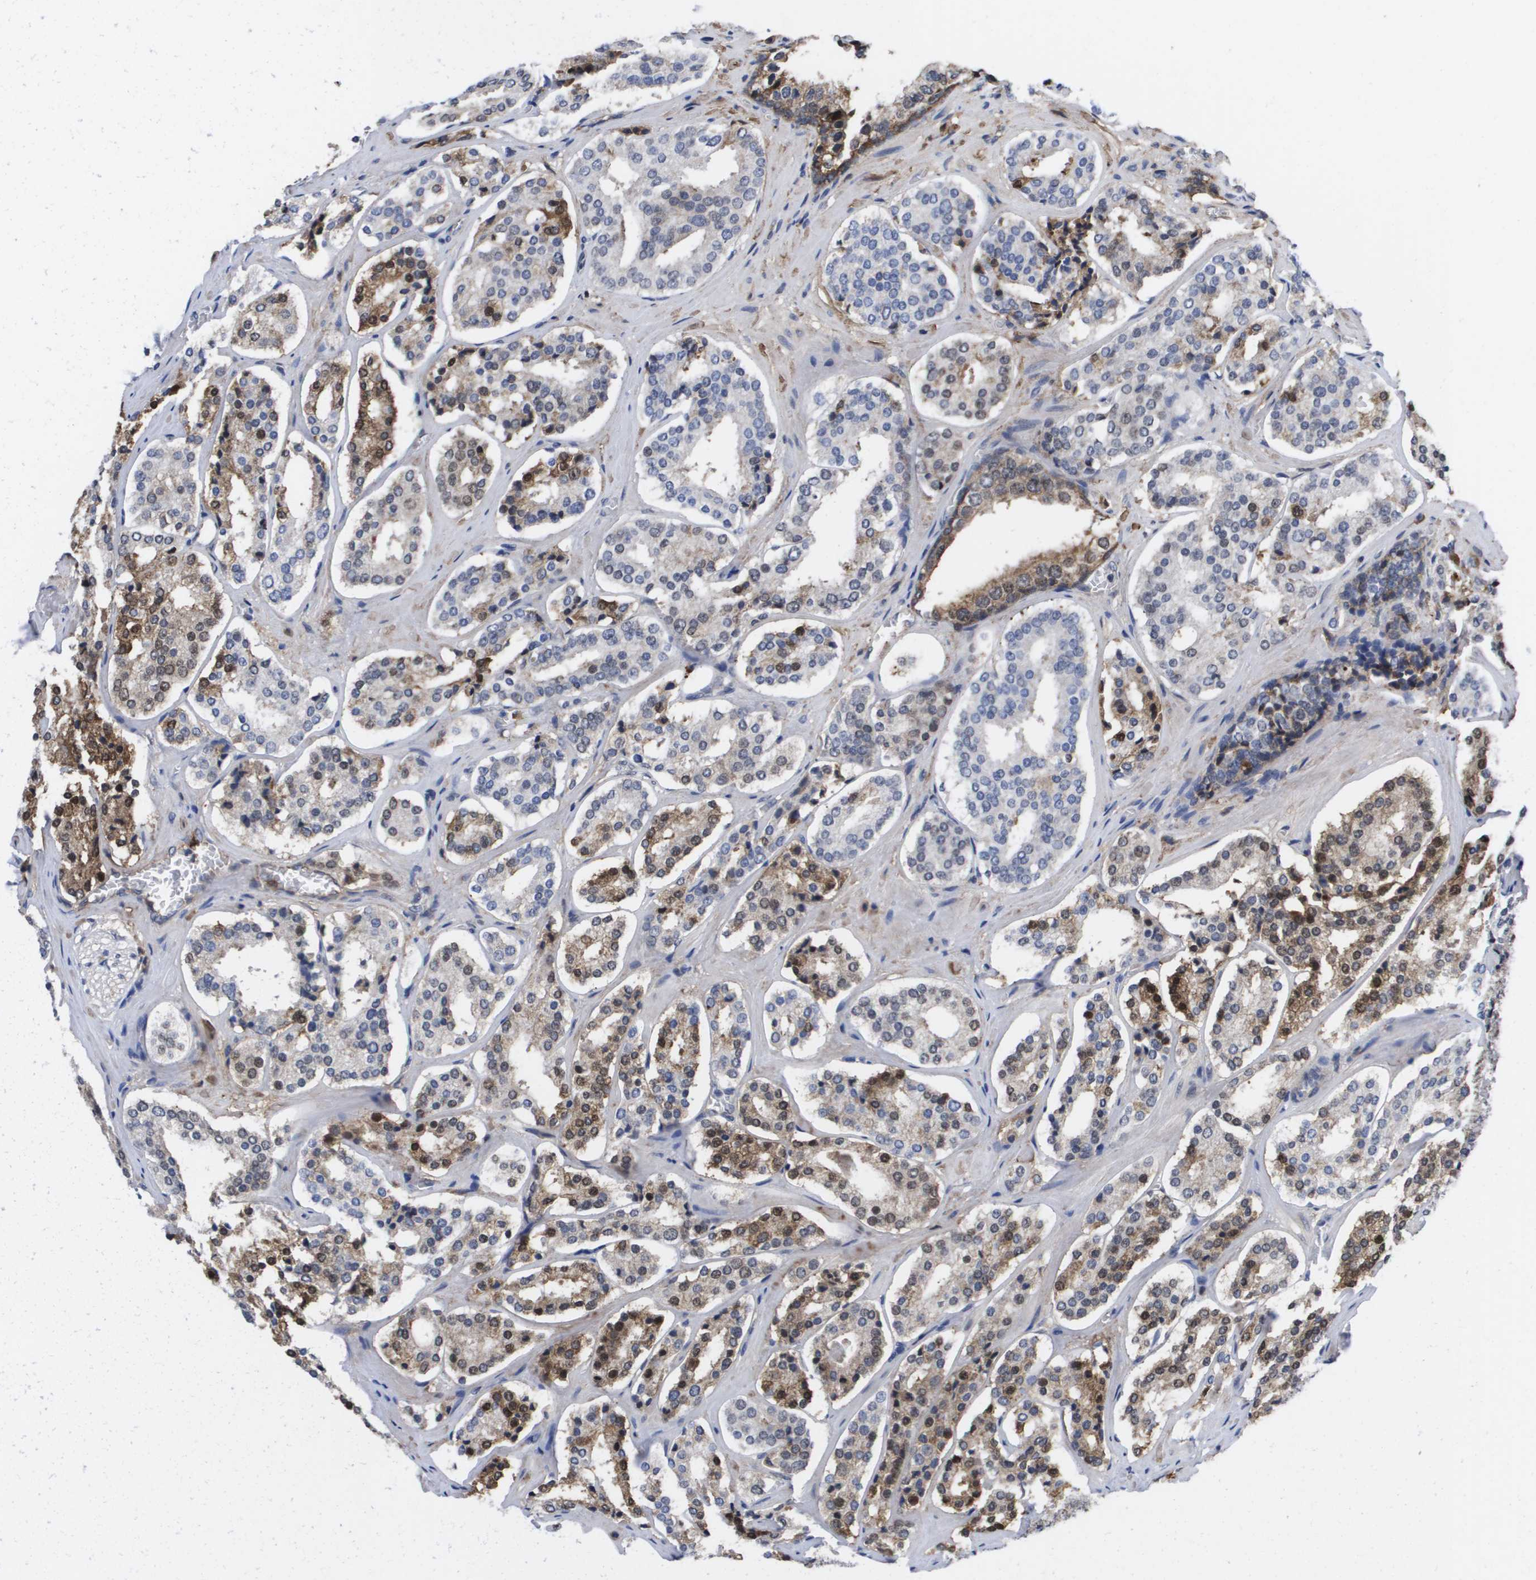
{"staining": {"intensity": "moderate", "quantity": "25%-75%", "location": "cytoplasmic/membranous,nuclear"}, "tissue": "prostate cancer", "cell_type": "Tumor cells", "image_type": "cancer", "snomed": [{"axis": "morphology", "description": "Adenocarcinoma, High grade"}, {"axis": "topography", "description": "Prostate"}], "caption": "This is a micrograph of immunohistochemistry staining of prostate cancer (adenocarcinoma (high-grade)), which shows moderate positivity in the cytoplasmic/membranous and nuclear of tumor cells.", "gene": "SERPINC1", "patient": {"sex": "male", "age": 60}}